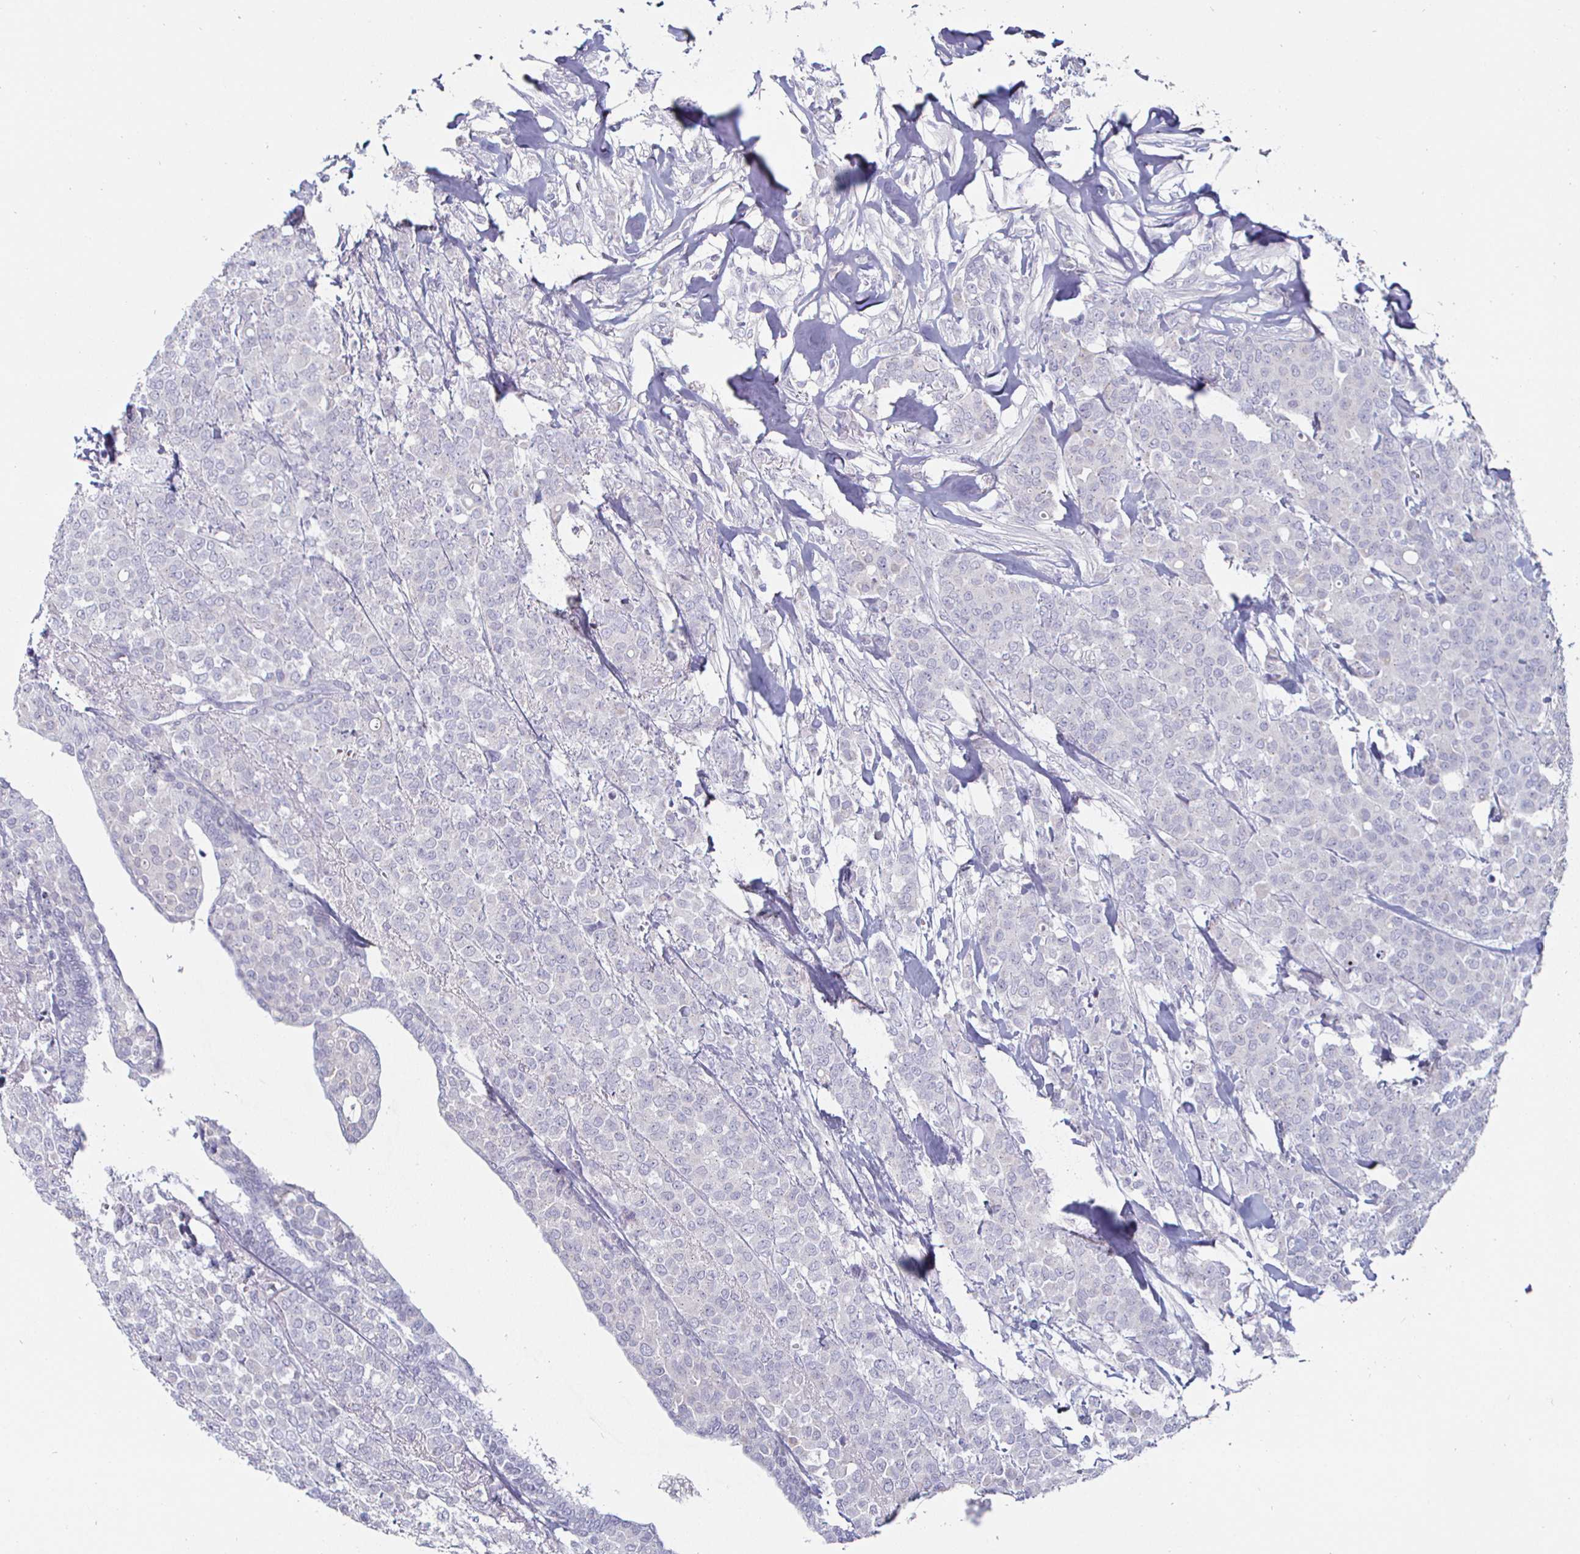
{"staining": {"intensity": "negative", "quantity": "none", "location": "none"}, "tissue": "breast cancer", "cell_type": "Tumor cells", "image_type": "cancer", "snomed": [{"axis": "morphology", "description": "Lobular carcinoma"}, {"axis": "topography", "description": "Breast"}], "caption": "IHC photomicrograph of neoplastic tissue: breast cancer (lobular carcinoma) stained with DAB (3,3'-diaminobenzidine) reveals no significant protein positivity in tumor cells.", "gene": "DMRTB1", "patient": {"sex": "female", "age": 91}}